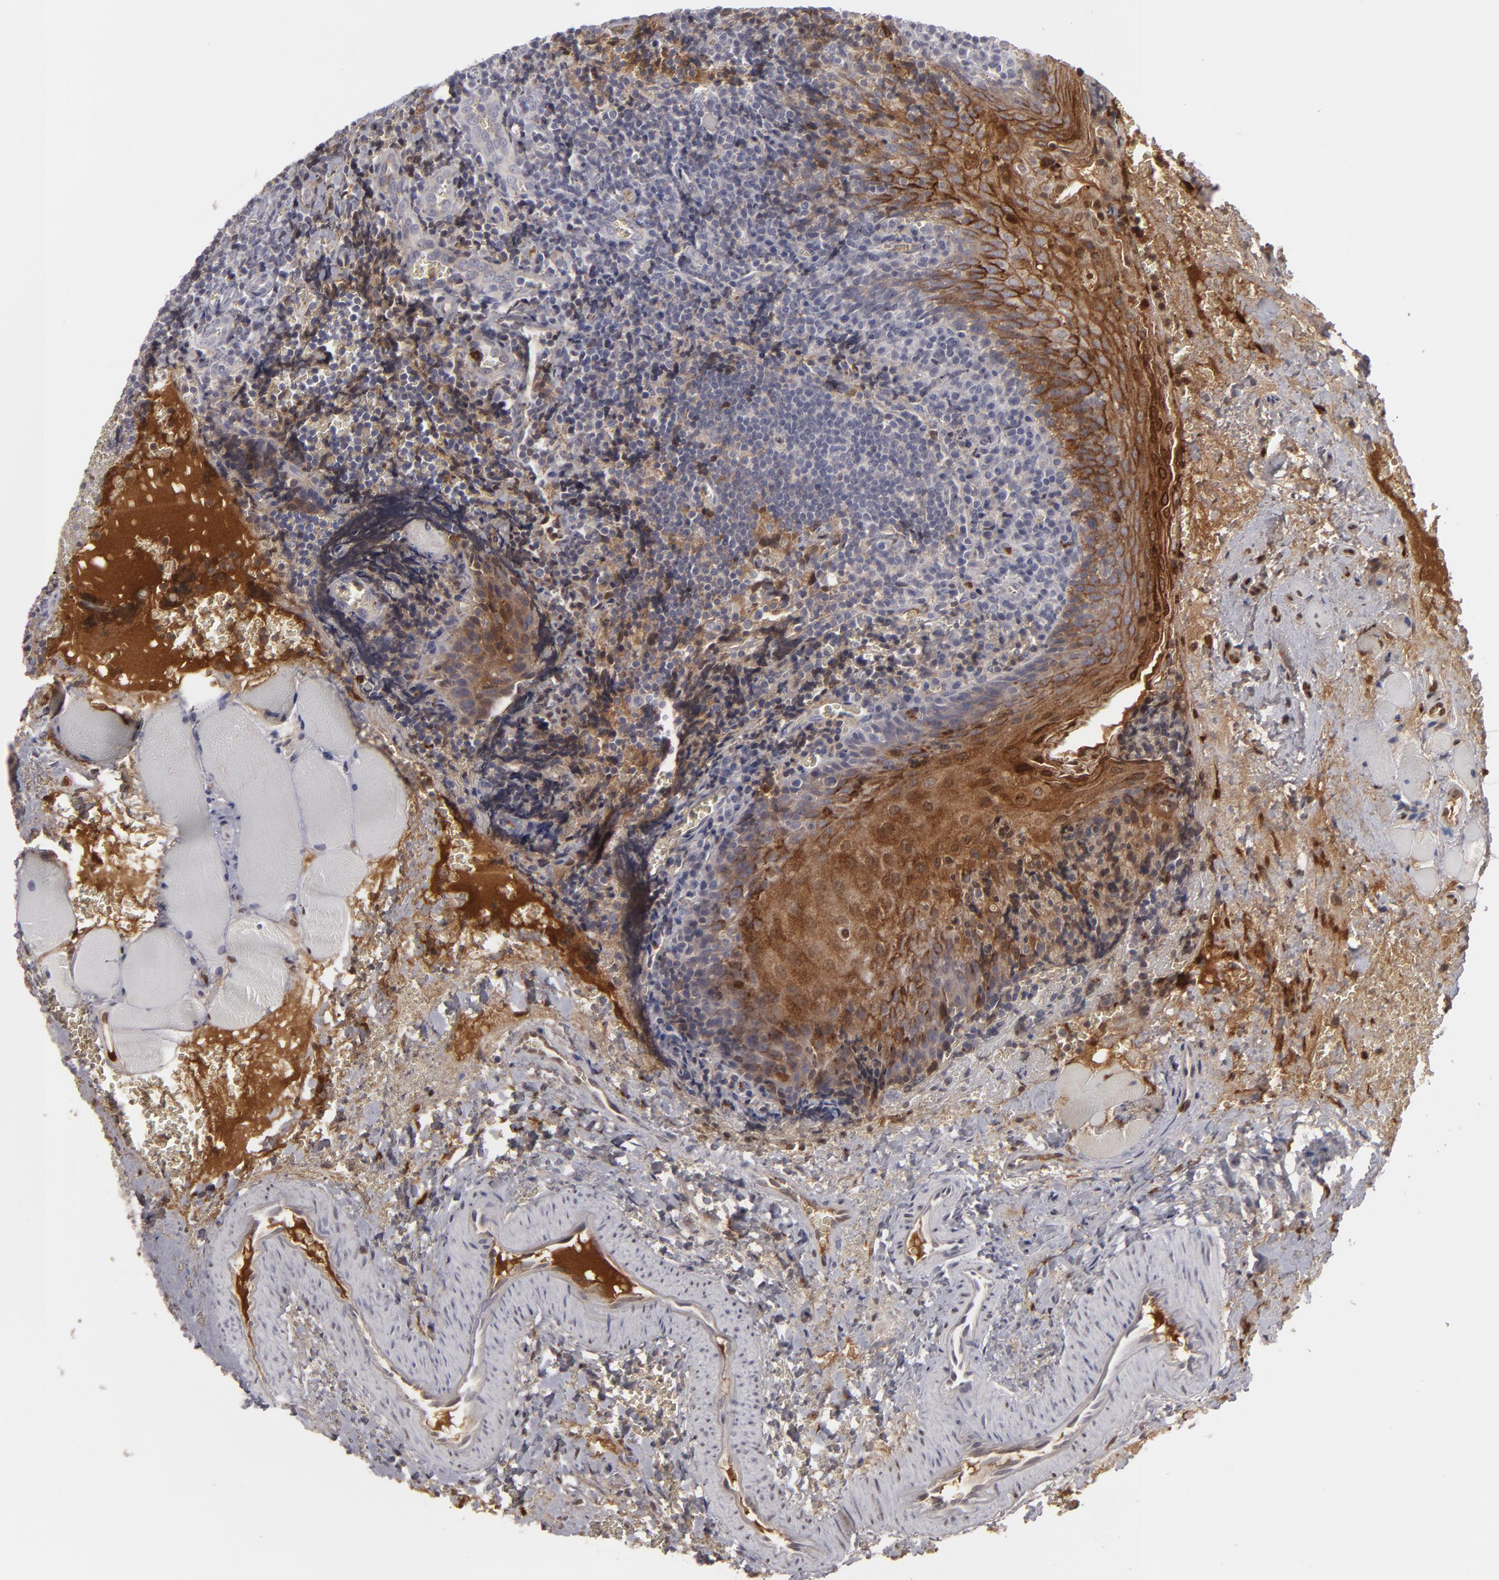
{"staining": {"intensity": "negative", "quantity": "none", "location": "none"}, "tissue": "tonsil", "cell_type": "Germinal center cells", "image_type": "normal", "snomed": [{"axis": "morphology", "description": "Normal tissue, NOS"}, {"axis": "topography", "description": "Tonsil"}], "caption": "The image exhibits no significant expression in germinal center cells of tonsil. (DAB (3,3'-diaminobenzidine) IHC, high magnification).", "gene": "LRG1", "patient": {"sex": "male", "age": 20}}